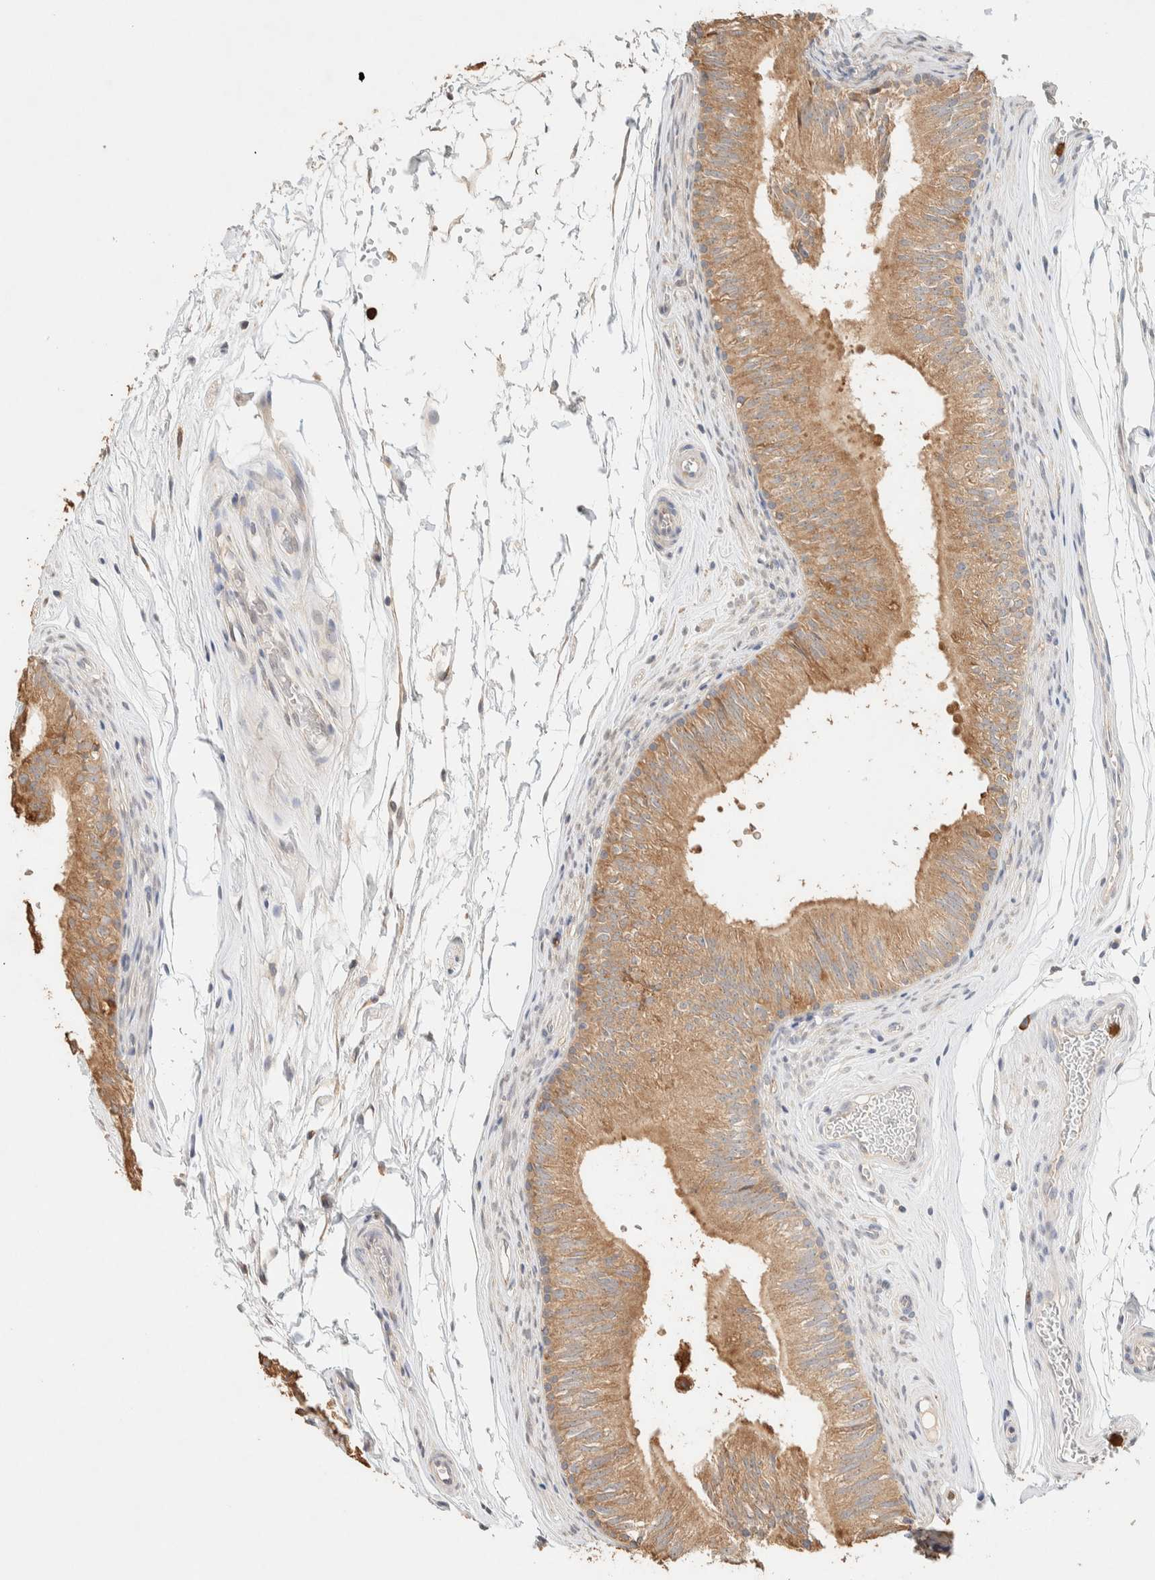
{"staining": {"intensity": "moderate", "quantity": ">75%", "location": "cytoplasmic/membranous"}, "tissue": "epididymis", "cell_type": "Glandular cells", "image_type": "normal", "snomed": [{"axis": "morphology", "description": "Normal tissue, NOS"}, {"axis": "topography", "description": "Epididymis"}], "caption": "DAB immunohistochemical staining of normal human epididymis demonstrates moderate cytoplasmic/membranous protein expression in approximately >75% of glandular cells. Ihc stains the protein of interest in brown and the nuclei are stained blue.", "gene": "TTC3", "patient": {"sex": "male", "age": 36}}